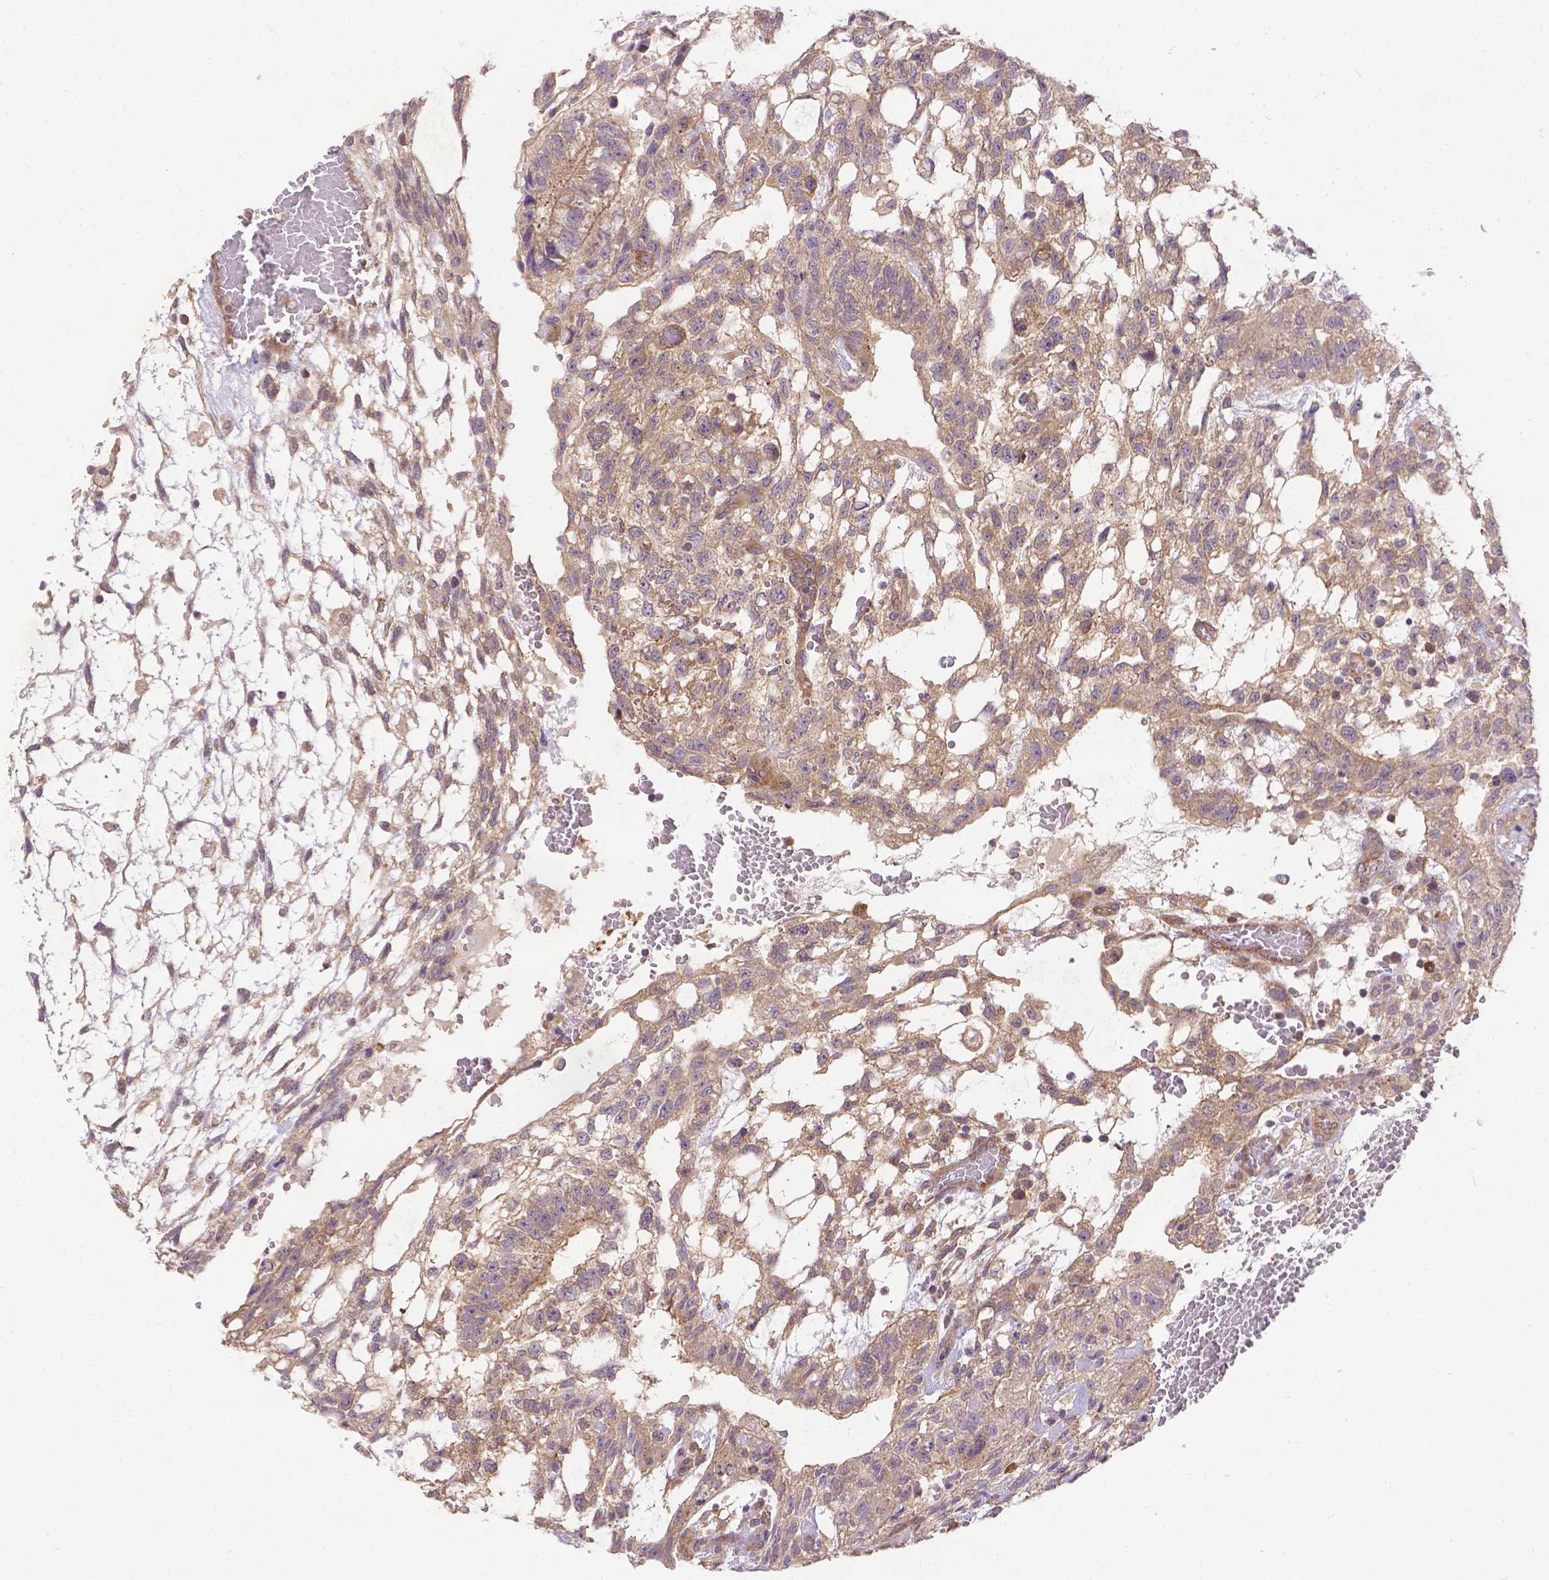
{"staining": {"intensity": "weak", "quantity": ">75%", "location": "cytoplasmic/membranous"}, "tissue": "testis cancer", "cell_type": "Tumor cells", "image_type": "cancer", "snomed": [{"axis": "morphology", "description": "Carcinoma, Embryonal, NOS"}, {"axis": "topography", "description": "Testis"}], "caption": "Testis embryonal carcinoma stained with a brown dye displays weak cytoplasmic/membranous positive positivity in approximately >75% of tumor cells.", "gene": "DENND6A", "patient": {"sex": "male", "age": 32}}